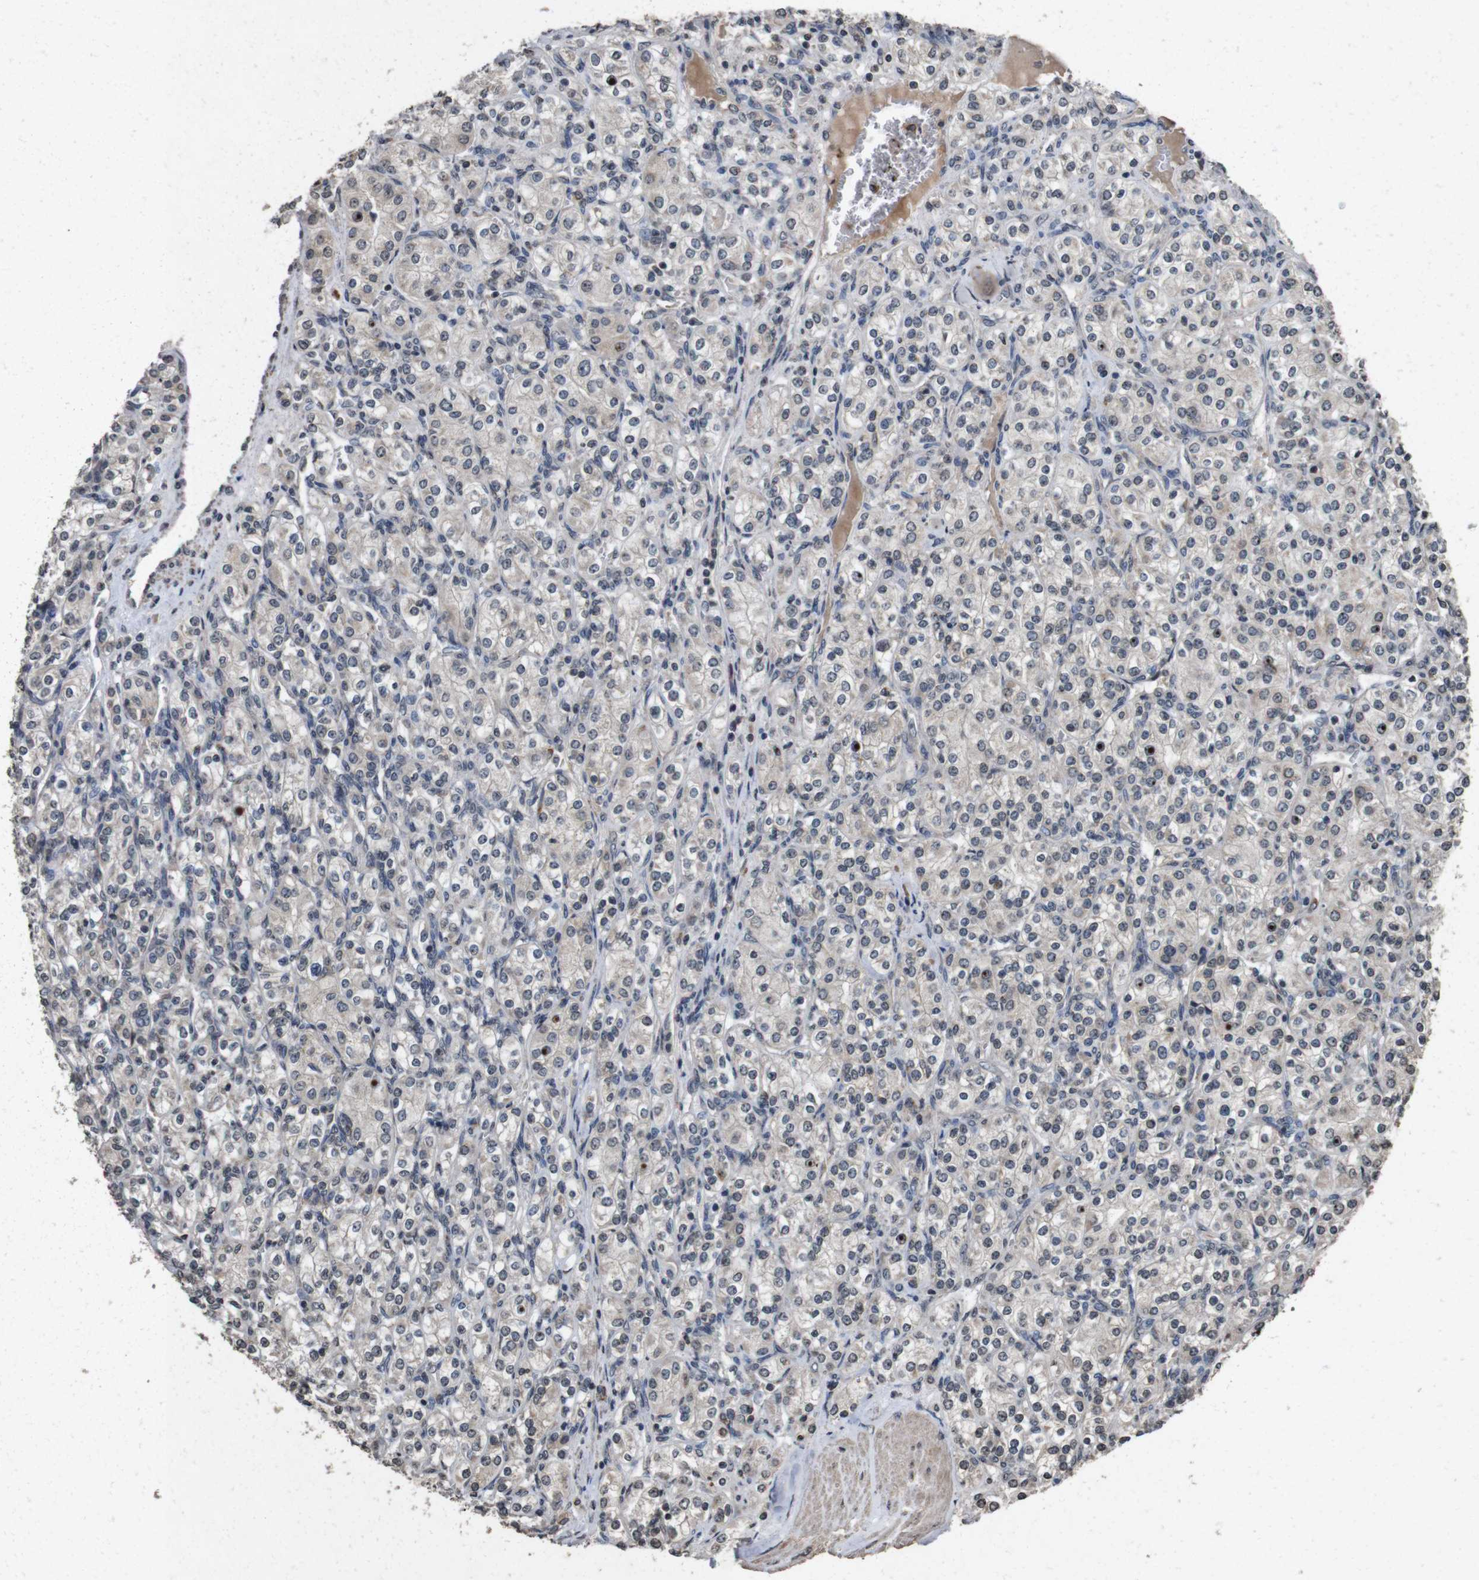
{"staining": {"intensity": "moderate", "quantity": "<25%", "location": "nuclear"}, "tissue": "renal cancer", "cell_type": "Tumor cells", "image_type": "cancer", "snomed": [{"axis": "morphology", "description": "Adenocarcinoma, NOS"}, {"axis": "topography", "description": "Kidney"}], "caption": "Human renal cancer (adenocarcinoma) stained for a protein (brown) demonstrates moderate nuclear positive positivity in about <25% of tumor cells.", "gene": "SORL1", "patient": {"sex": "male", "age": 77}}